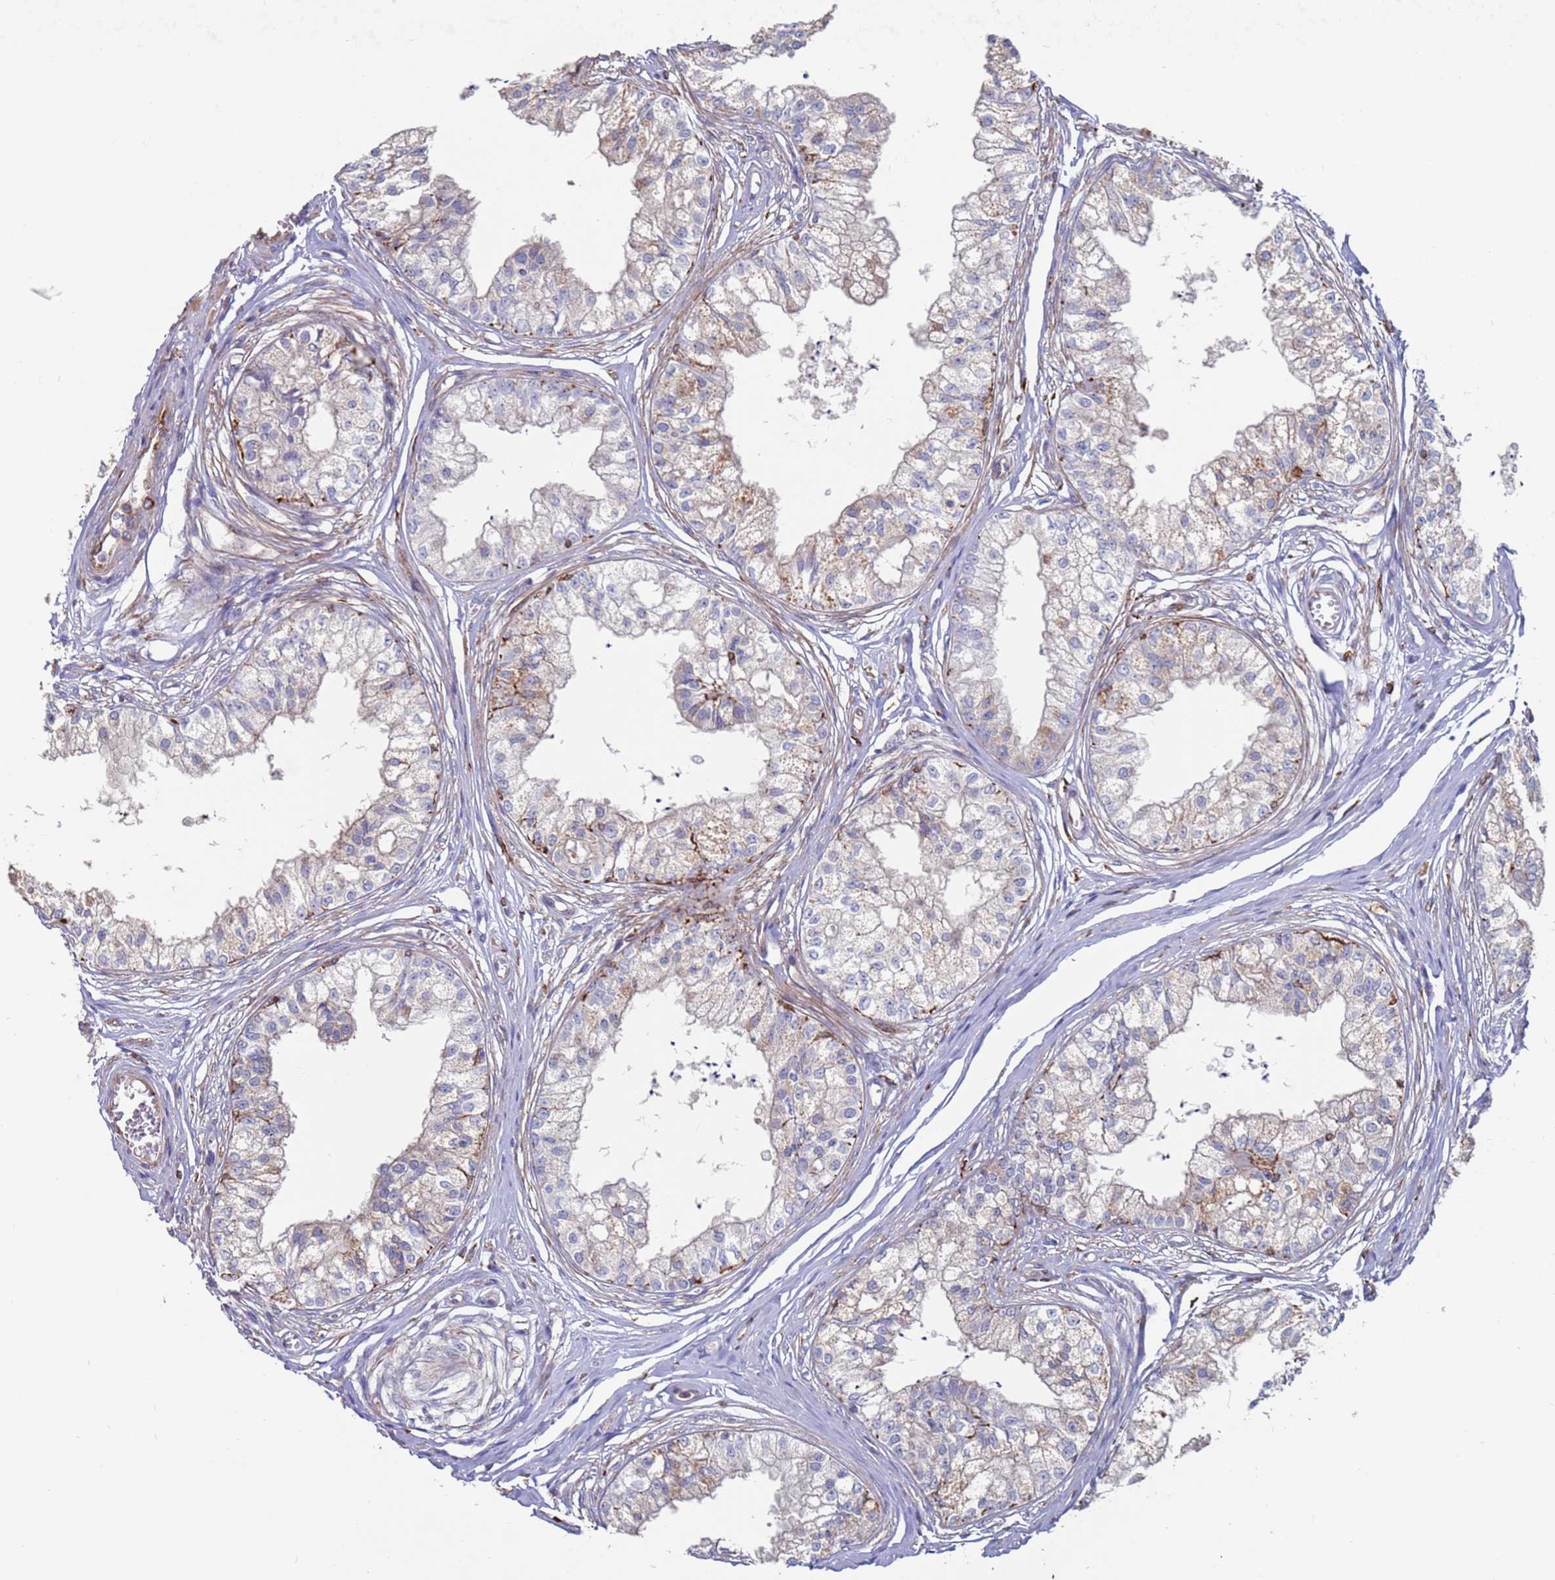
{"staining": {"intensity": "moderate", "quantity": "<25%", "location": "cytoplasmic/membranous"}, "tissue": "epididymis", "cell_type": "Glandular cells", "image_type": "normal", "snomed": [{"axis": "morphology", "description": "Normal tissue, NOS"}, {"axis": "topography", "description": "Epididymis"}], "caption": "This is an image of immunohistochemistry (IHC) staining of benign epididymis, which shows moderate expression in the cytoplasmic/membranous of glandular cells.", "gene": "GREB1L", "patient": {"sex": "male", "age": 79}}